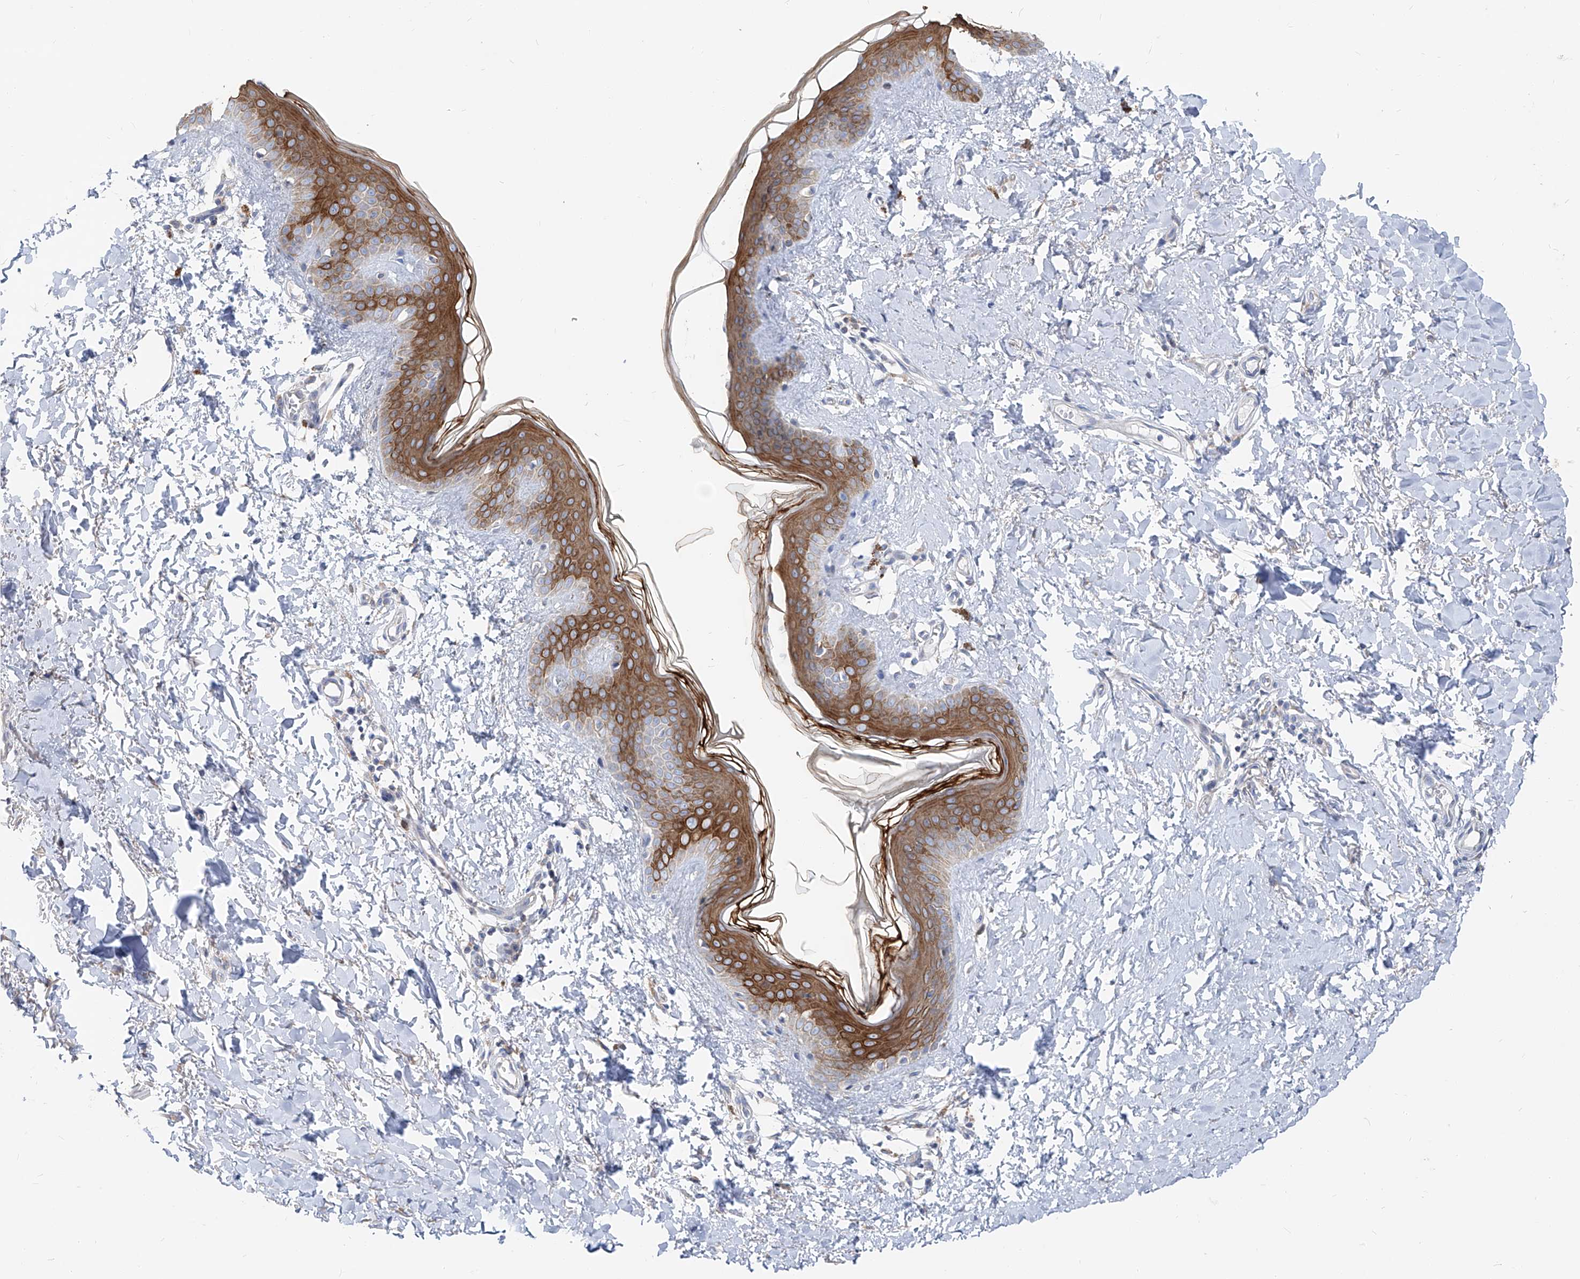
{"staining": {"intensity": "negative", "quantity": "none", "location": "none"}, "tissue": "skin", "cell_type": "Fibroblasts", "image_type": "normal", "snomed": [{"axis": "morphology", "description": "Normal tissue, NOS"}, {"axis": "topography", "description": "Skin"}], "caption": "IHC of unremarkable skin demonstrates no positivity in fibroblasts. (Brightfield microscopy of DAB (3,3'-diaminobenzidine) IHC at high magnification).", "gene": "UFL1", "patient": {"sex": "female", "age": 46}}